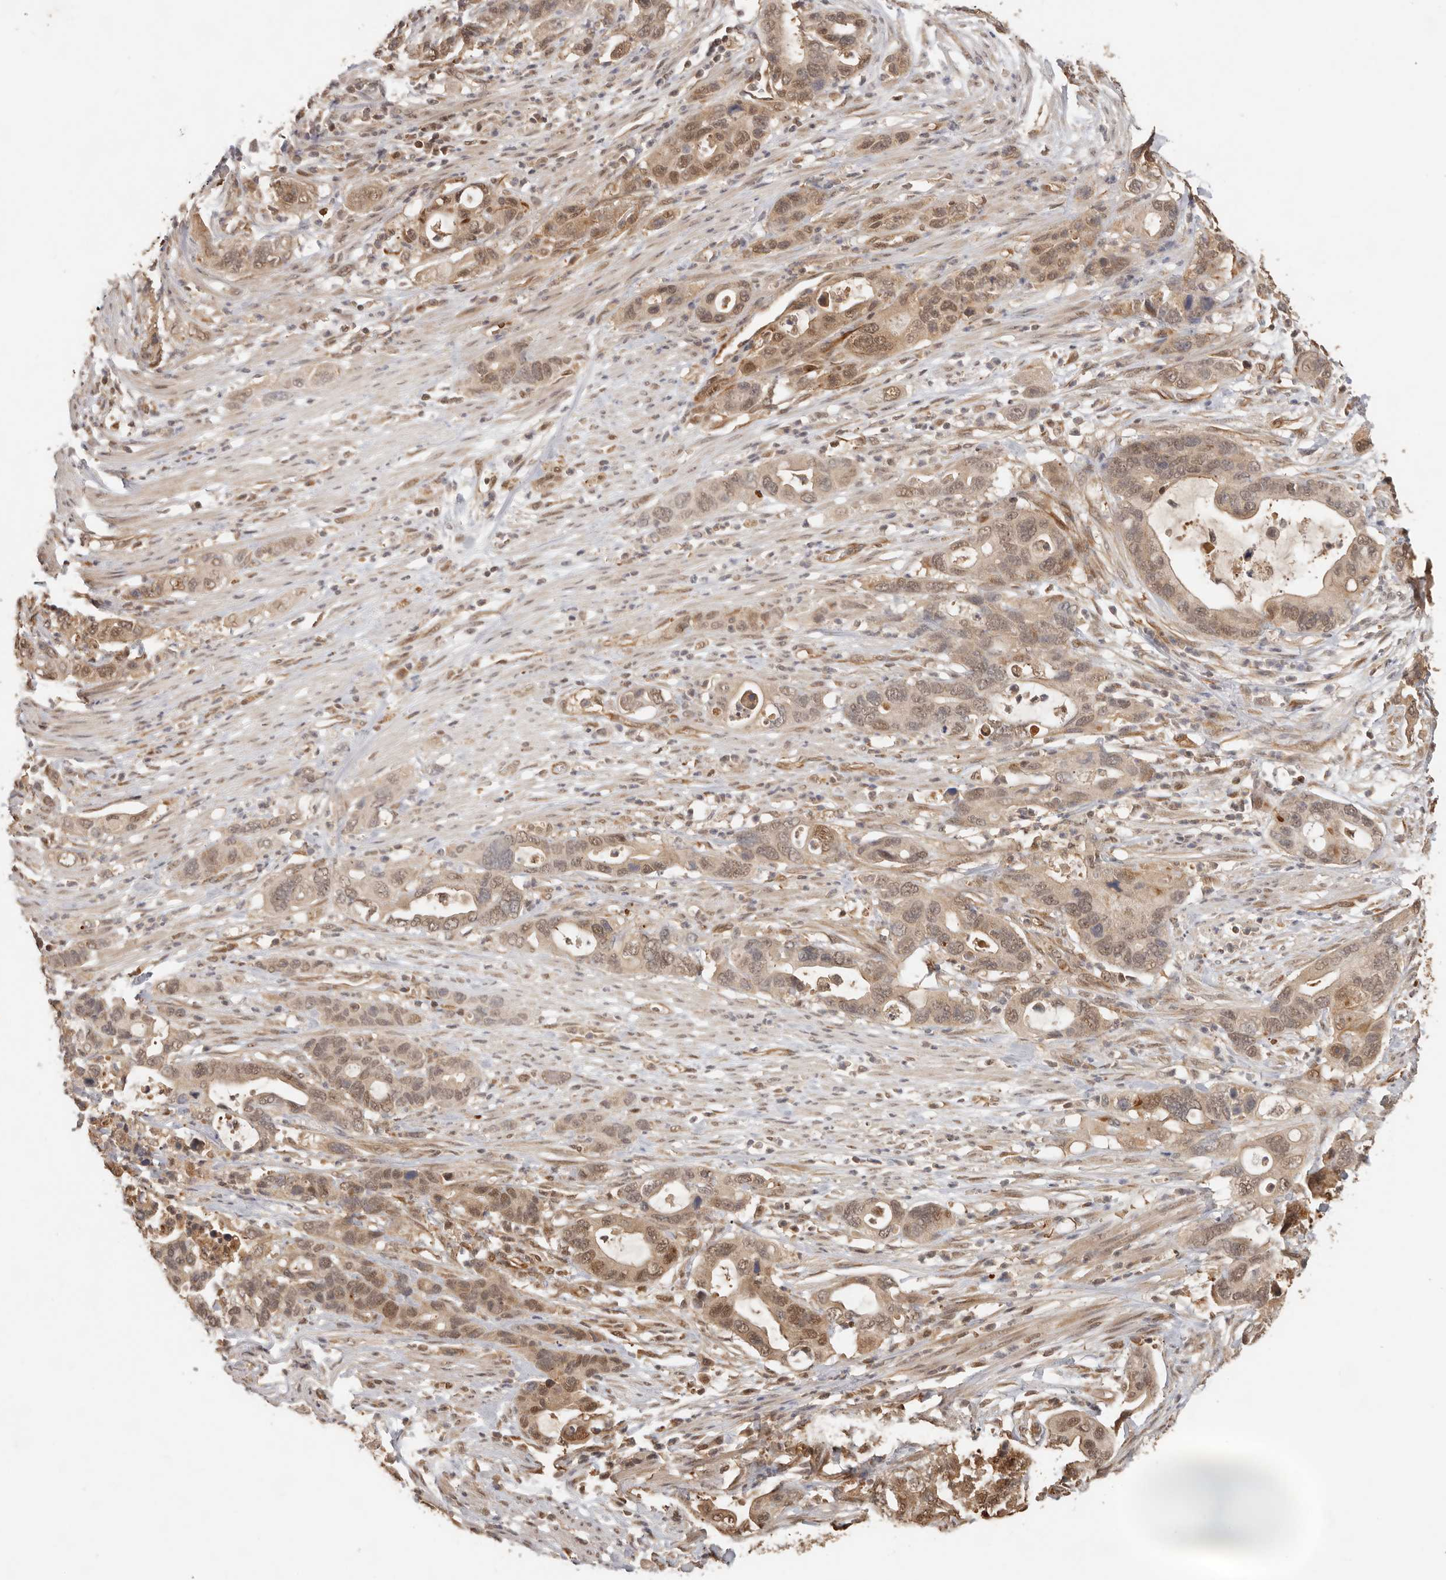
{"staining": {"intensity": "moderate", "quantity": ">75%", "location": "cytoplasmic/membranous,nuclear"}, "tissue": "pancreatic cancer", "cell_type": "Tumor cells", "image_type": "cancer", "snomed": [{"axis": "morphology", "description": "Adenocarcinoma, NOS"}, {"axis": "topography", "description": "Pancreas"}], "caption": "A high-resolution micrograph shows IHC staining of pancreatic cancer (adenocarcinoma), which displays moderate cytoplasmic/membranous and nuclear staining in approximately >75% of tumor cells.", "gene": "PSMA5", "patient": {"sex": "female", "age": 71}}